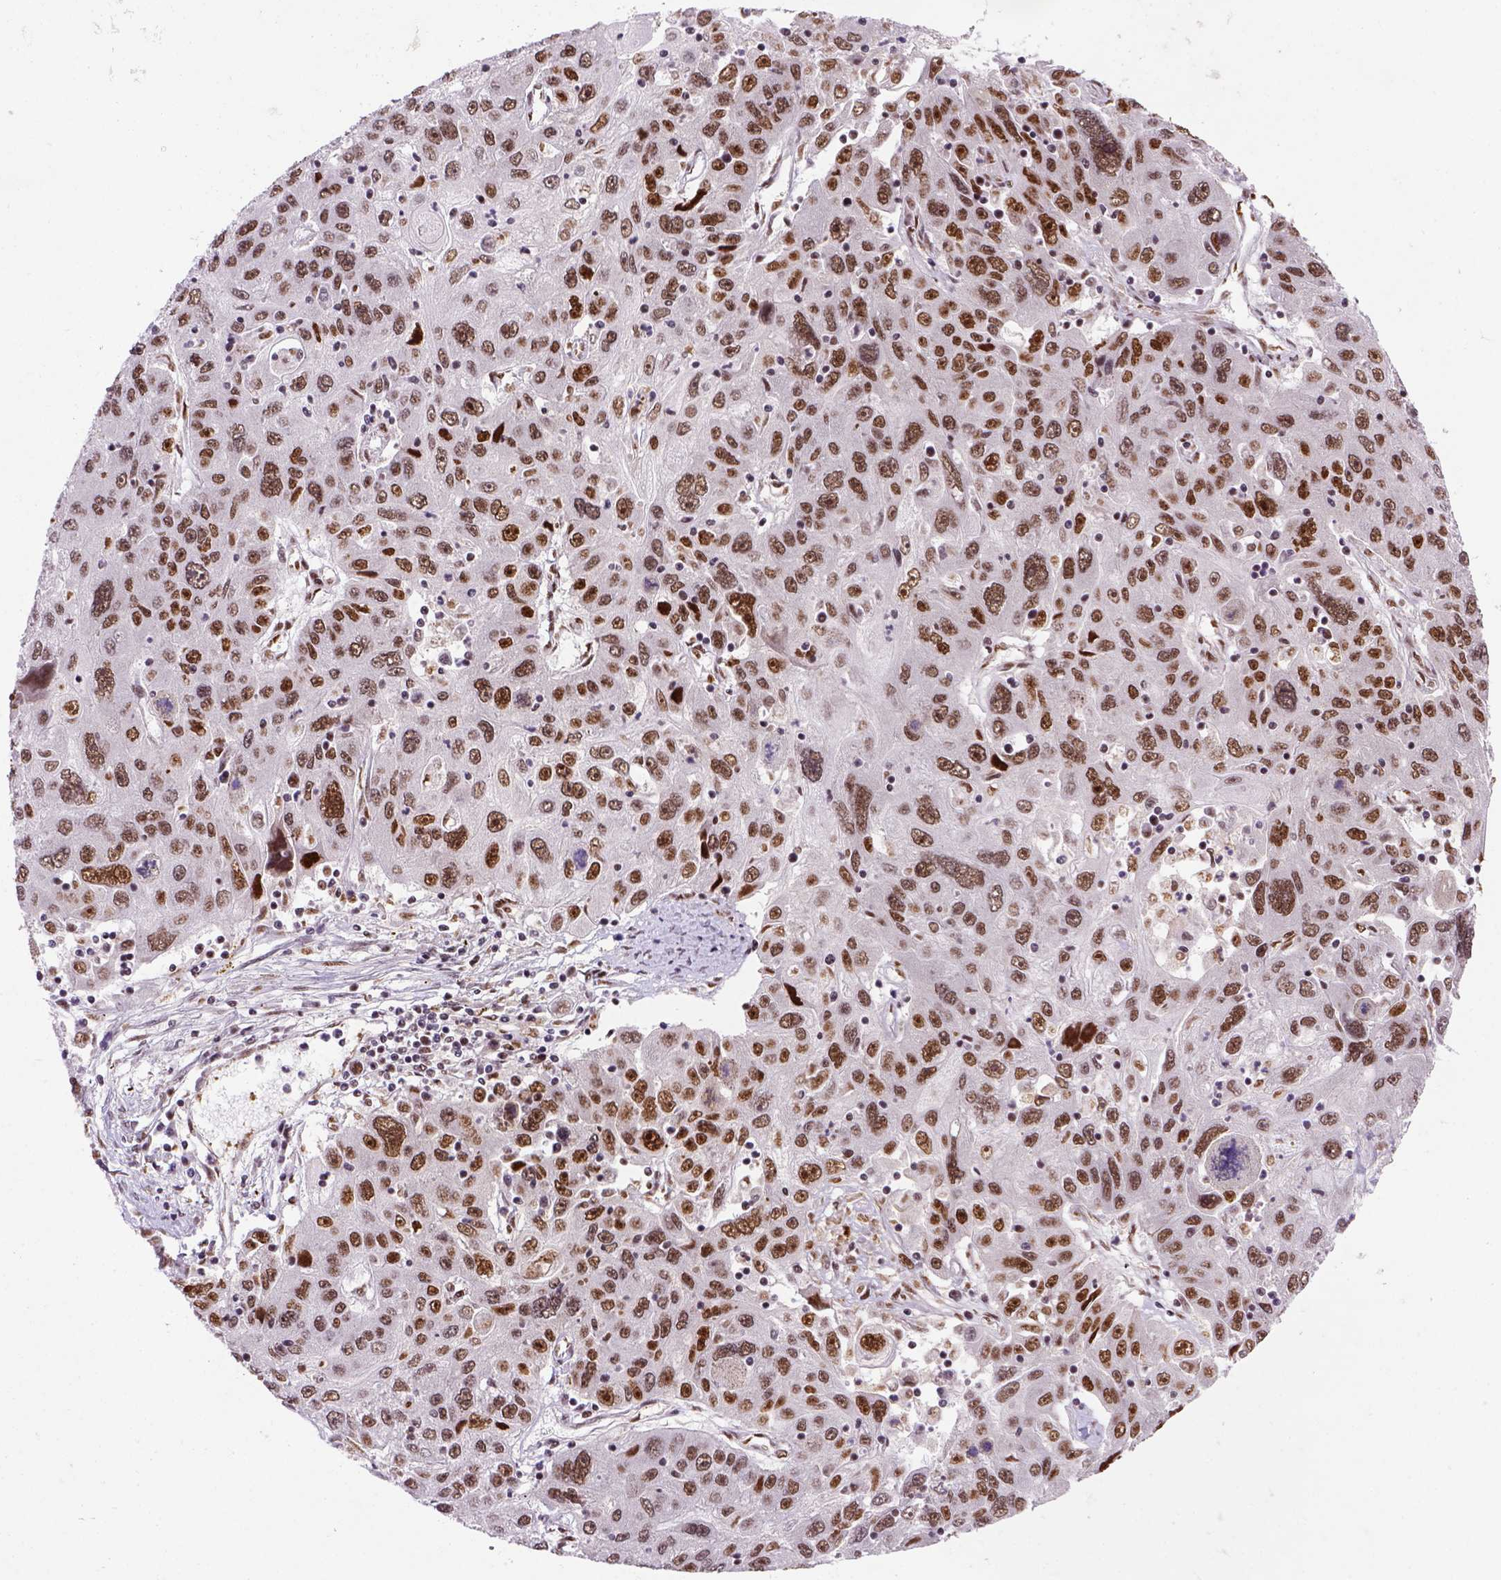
{"staining": {"intensity": "moderate", "quantity": ">75%", "location": "nuclear"}, "tissue": "stomach cancer", "cell_type": "Tumor cells", "image_type": "cancer", "snomed": [{"axis": "morphology", "description": "Adenocarcinoma, NOS"}, {"axis": "topography", "description": "Stomach"}], "caption": "Protein staining of stomach adenocarcinoma tissue demonstrates moderate nuclear positivity in about >75% of tumor cells. (brown staining indicates protein expression, while blue staining denotes nuclei).", "gene": "NSMCE2", "patient": {"sex": "male", "age": 56}}